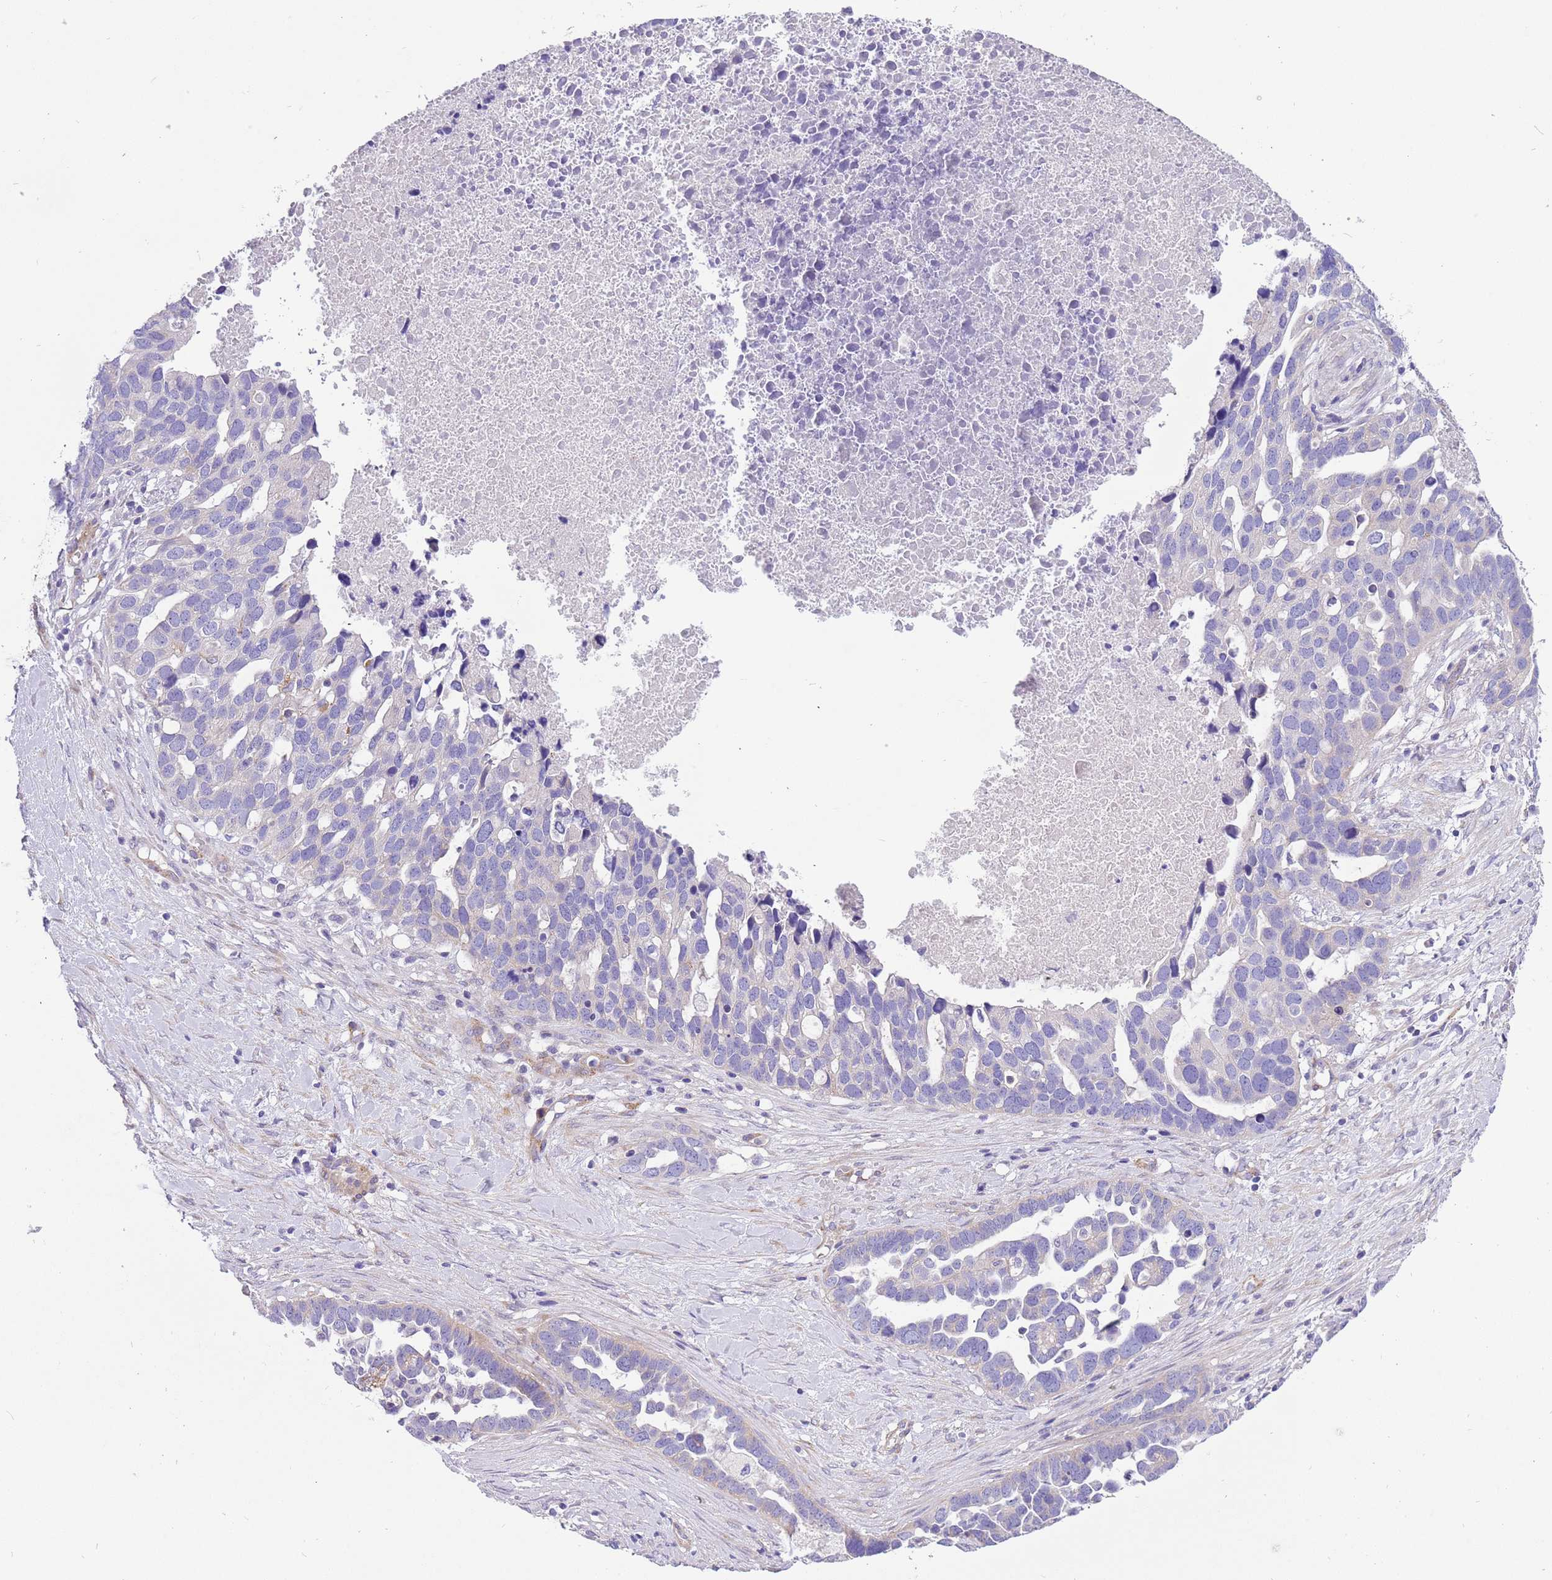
{"staining": {"intensity": "negative", "quantity": "none", "location": "none"}, "tissue": "ovarian cancer", "cell_type": "Tumor cells", "image_type": "cancer", "snomed": [{"axis": "morphology", "description": "Cystadenocarcinoma, serous, NOS"}, {"axis": "topography", "description": "Ovary"}], "caption": "The IHC micrograph has no significant positivity in tumor cells of ovarian cancer (serous cystadenocarcinoma) tissue.", "gene": "SERINC3", "patient": {"sex": "female", "age": 54}}